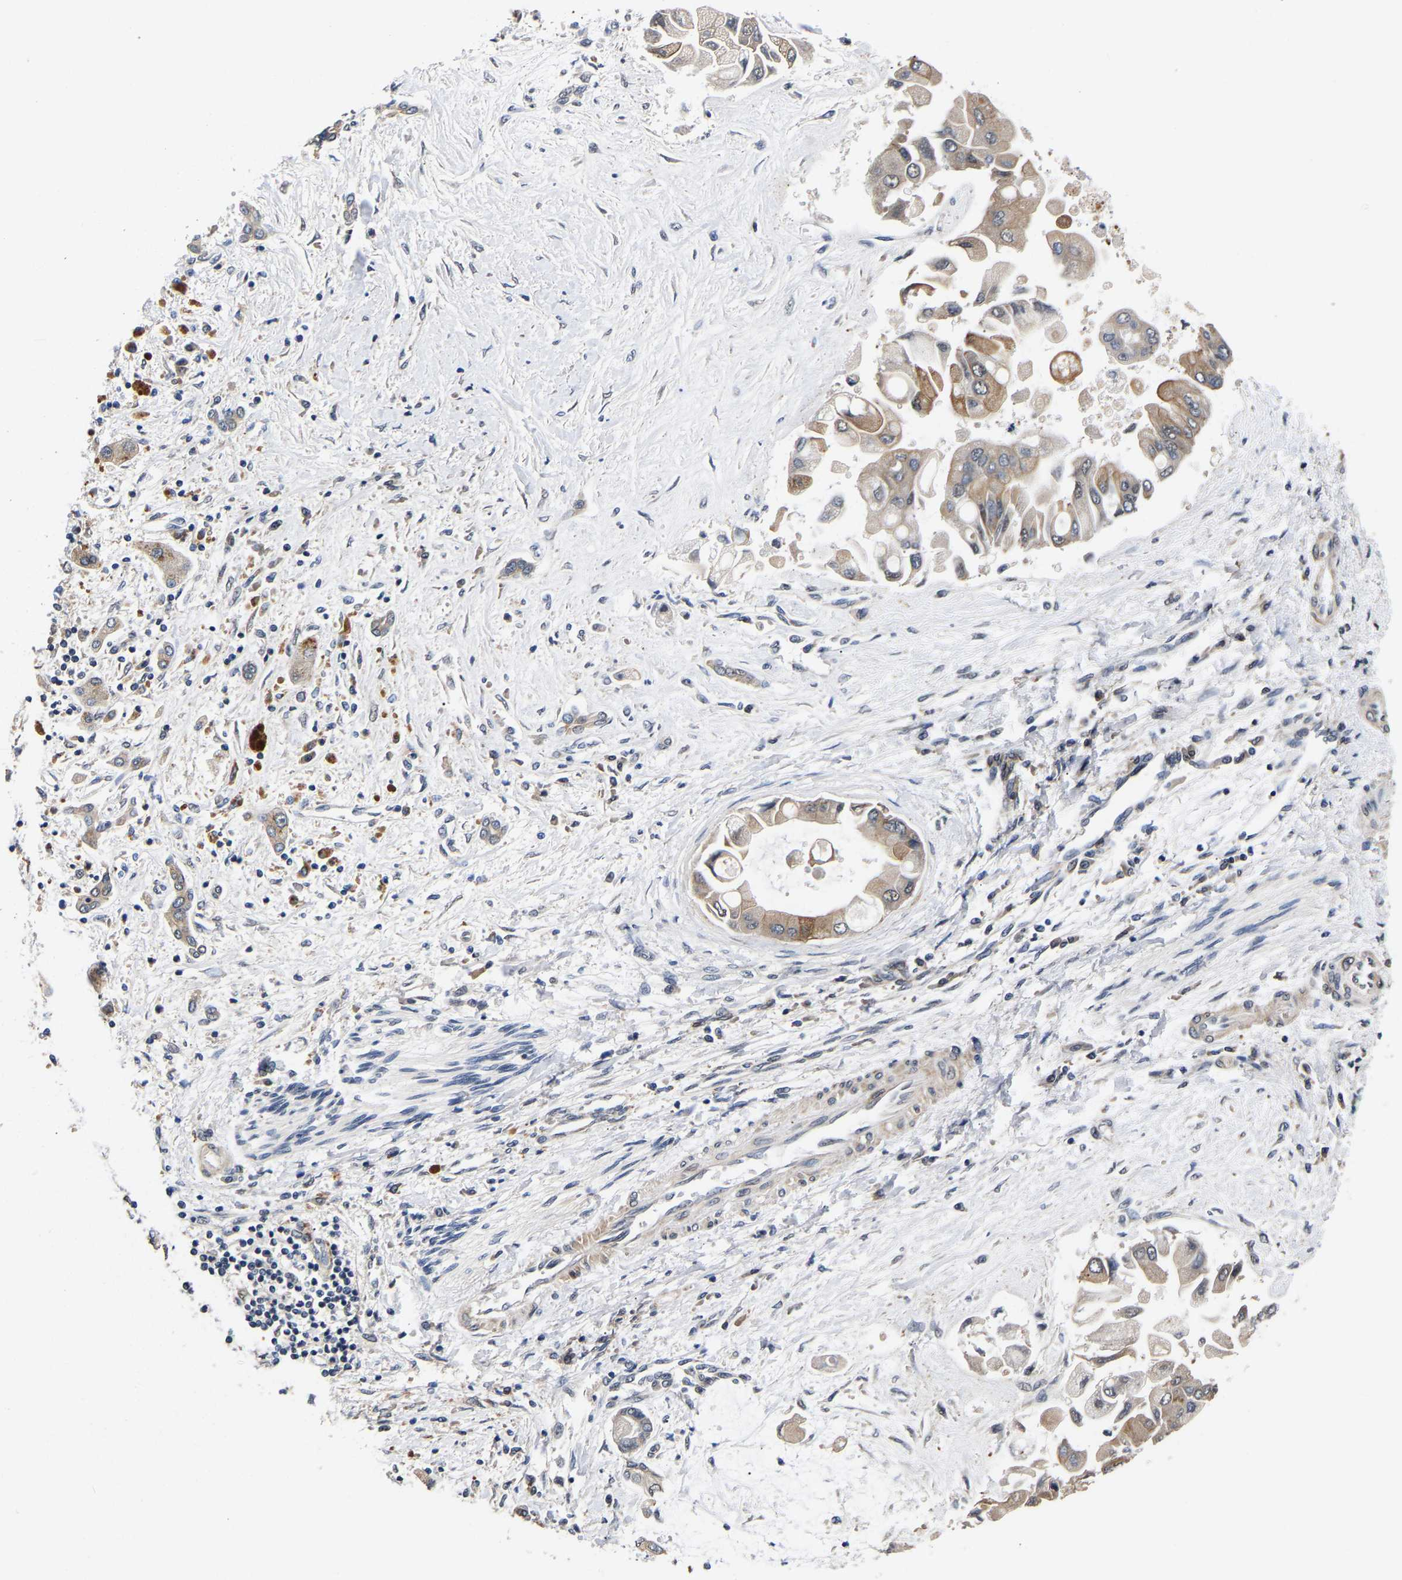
{"staining": {"intensity": "weak", "quantity": "25%-75%", "location": "cytoplasmic/membranous"}, "tissue": "liver cancer", "cell_type": "Tumor cells", "image_type": "cancer", "snomed": [{"axis": "morphology", "description": "Cholangiocarcinoma"}, {"axis": "topography", "description": "Liver"}], "caption": "DAB (3,3'-diaminobenzidine) immunohistochemical staining of human liver cholangiocarcinoma demonstrates weak cytoplasmic/membranous protein positivity in approximately 25%-75% of tumor cells.", "gene": "METTL16", "patient": {"sex": "male", "age": 50}}